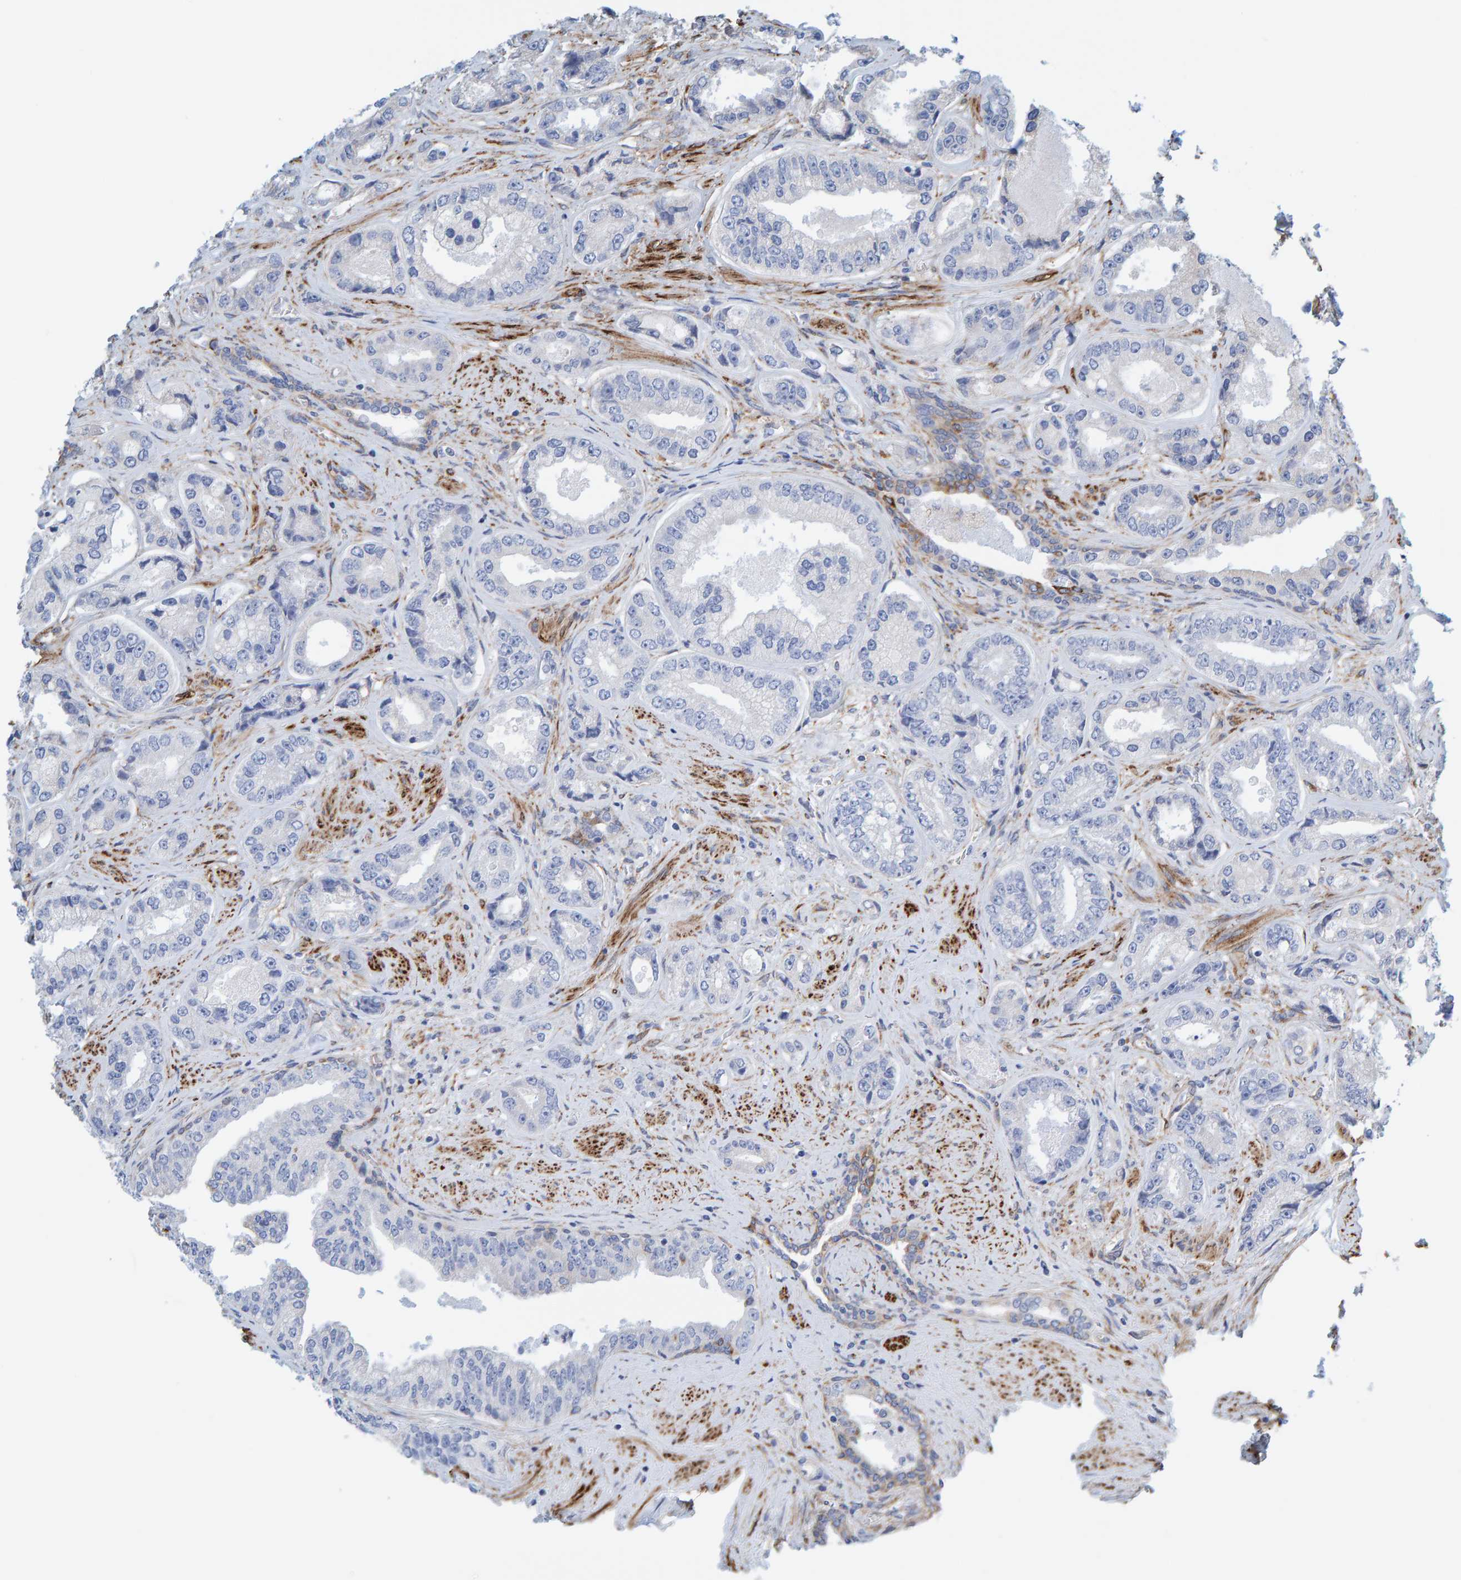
{"staining": {"intensity": "negative", "quantity": "none", "location": "none"}, "tissue": "prostate cancer", "cell_type": "Tumor cells", "image_type": "cancer", "snomed": [{"axis": "morphology", "description": "Adenocarcinoma, High grade"}, {"axis": "topography", "description": "Prostate"}], "caption": "Tumor cells show no significant positivity in prostate high-grade adenocarcinoma.", "gene": "MAP1B", "patient": {"sex": "male", "age": 61}}